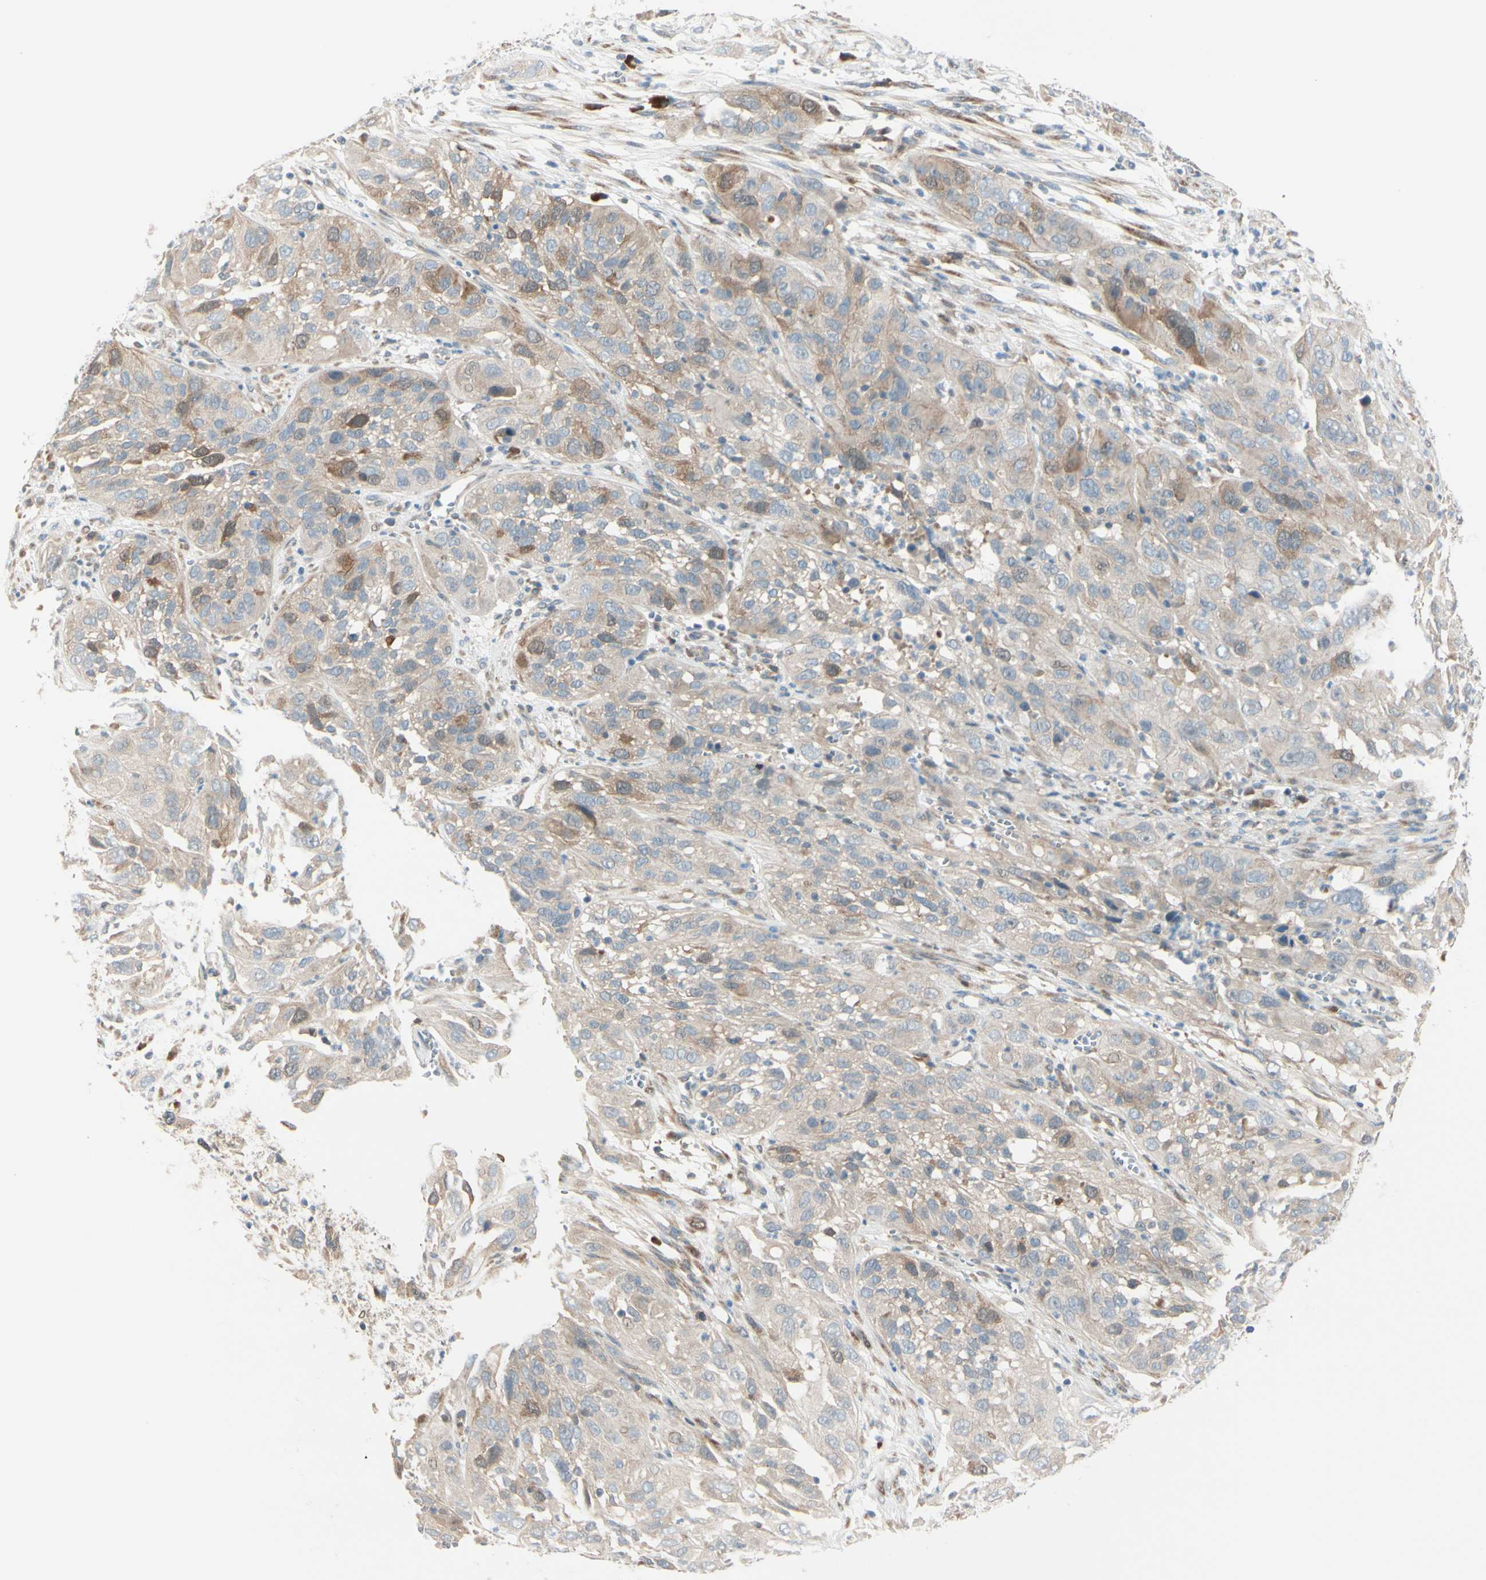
{"staining": {"intensity": "weak", "quantity": ">75%", "location": "cytoplasmic/membranous"}, "tissue": "cervical cancer", "cell_type": "Tumor cells", "image_type": "cancer", "snomed": [{"axis": "morphology", "description": "Squamous cell carcinoma, NOS"}, {"axis": "topography", "description": "Cervix"}], "caption": "A micrograph of cervical cancer (squamous cell carcinoma) stained for a protein demonstrates weak cytoplasmic/membranous brown staining in tumor cells.", "gene": "PTTG1", "patient": {"sex": "female", "age": 32}}